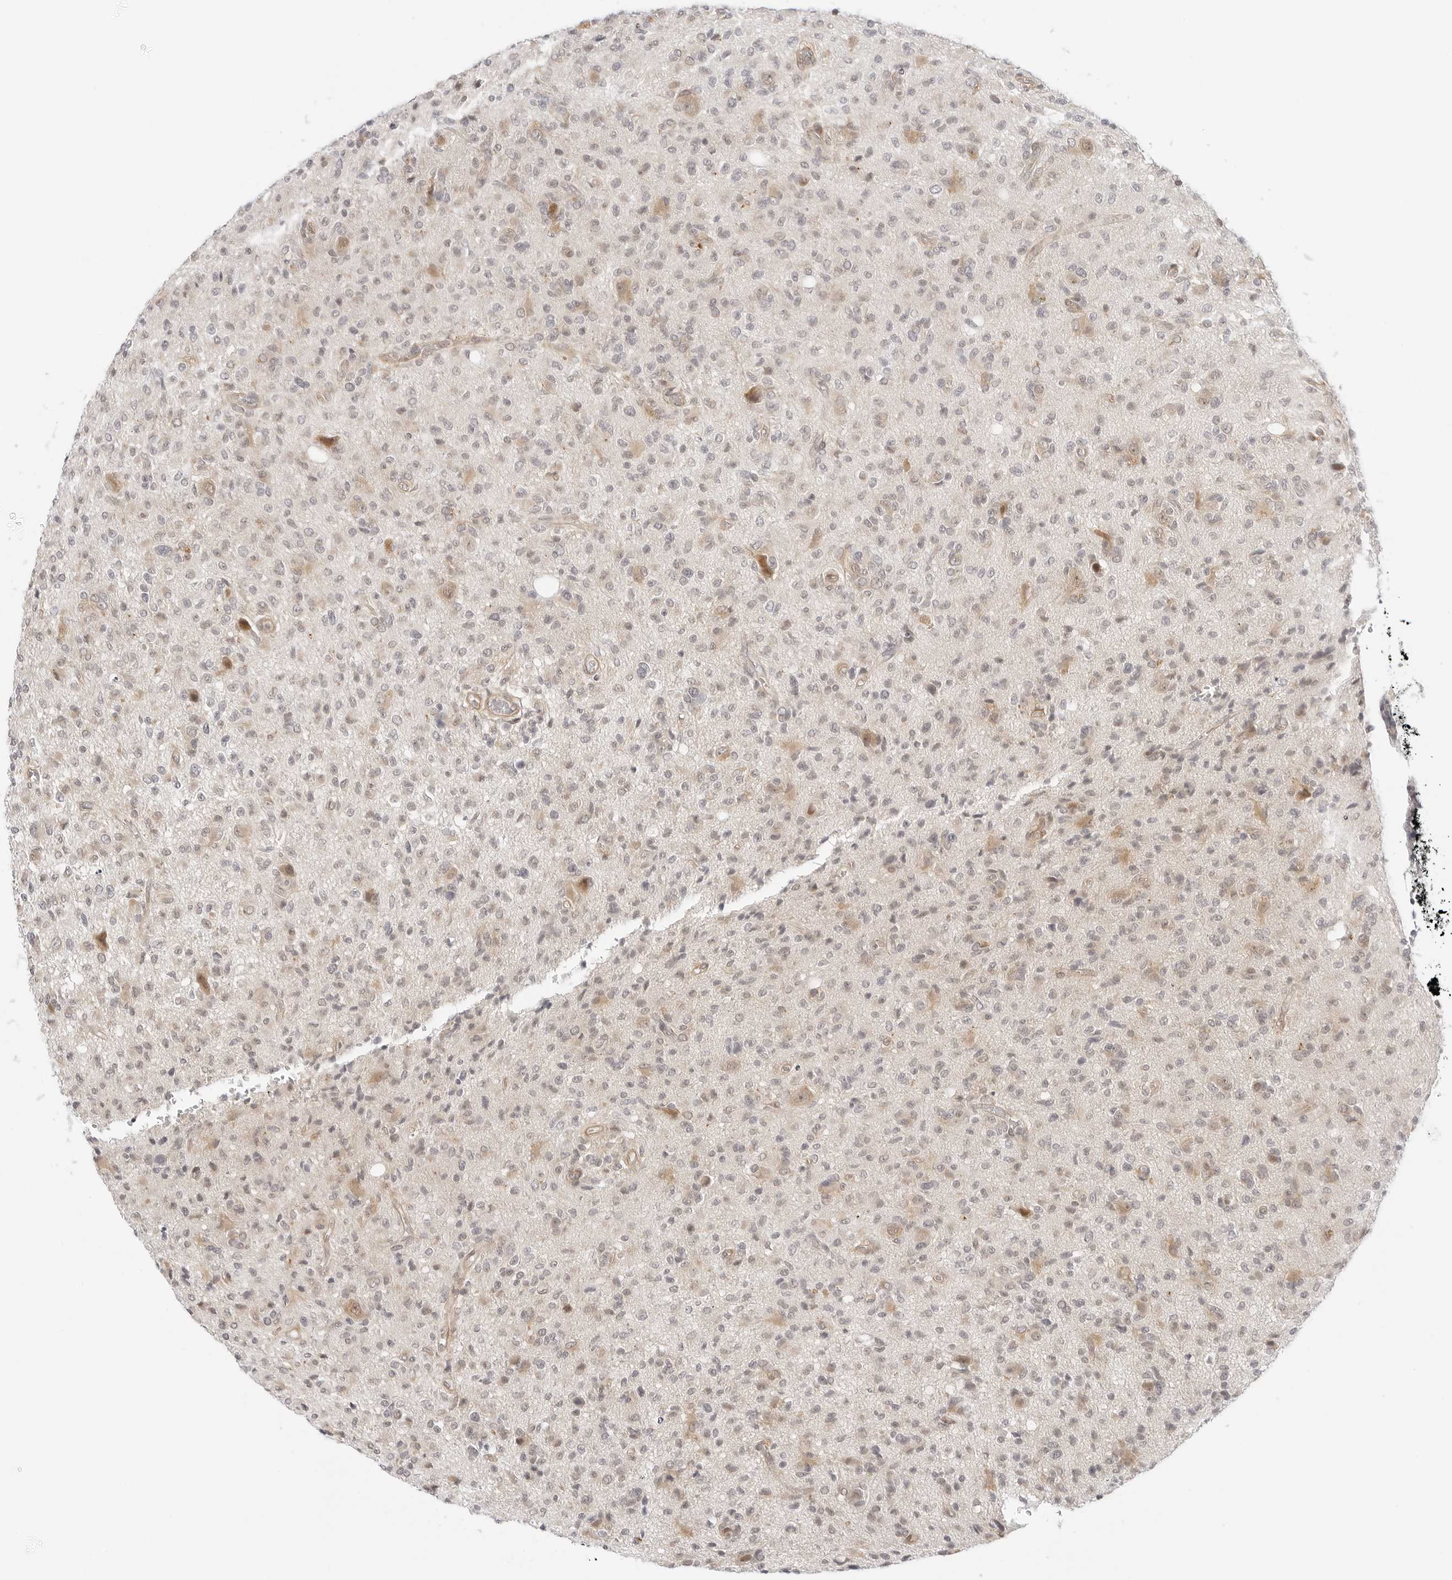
{"staining": {"intensity": "weak", "quantity": "25%-75%", "location": "cytoplasmic/membranous"}, "tissue": "glioma", "cell_type": "Tumor cells", "image_type": "cancer", "snomed": [{"axis": "morphology", "description": "Glioma, malignant, High grade"}, {"axis": "topography", "description": "Brain"}], "caption": "Protein expression analysis of glioma demonstrates weak cytoplasmic/membranous staining in about 25%-75% of tumor cells.", "gene": "TCP1", "patient": {"sex": "female", "age": 57}}